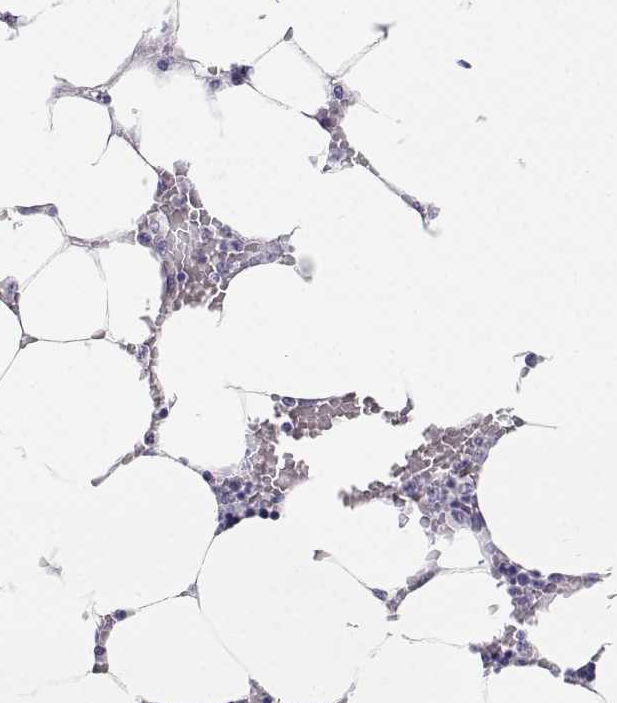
{"staining": {"intensity": "negative", "quantity": "none", "location": "none"}, "tissue": "bone marrow", "cell_type": "Hematopoietic cells", "image_type": "normal", "snomed": [{"axis": "morphology", "description": "Normal tissue, NOS"}, {"axis": "topography", "description": "Bone marrow"}], "caption": "The IHC image has no significant expression in hematopoietic cells of bone marrow.", "gene": "BHMT", "patient": {"sex": "male", "age": 64}}